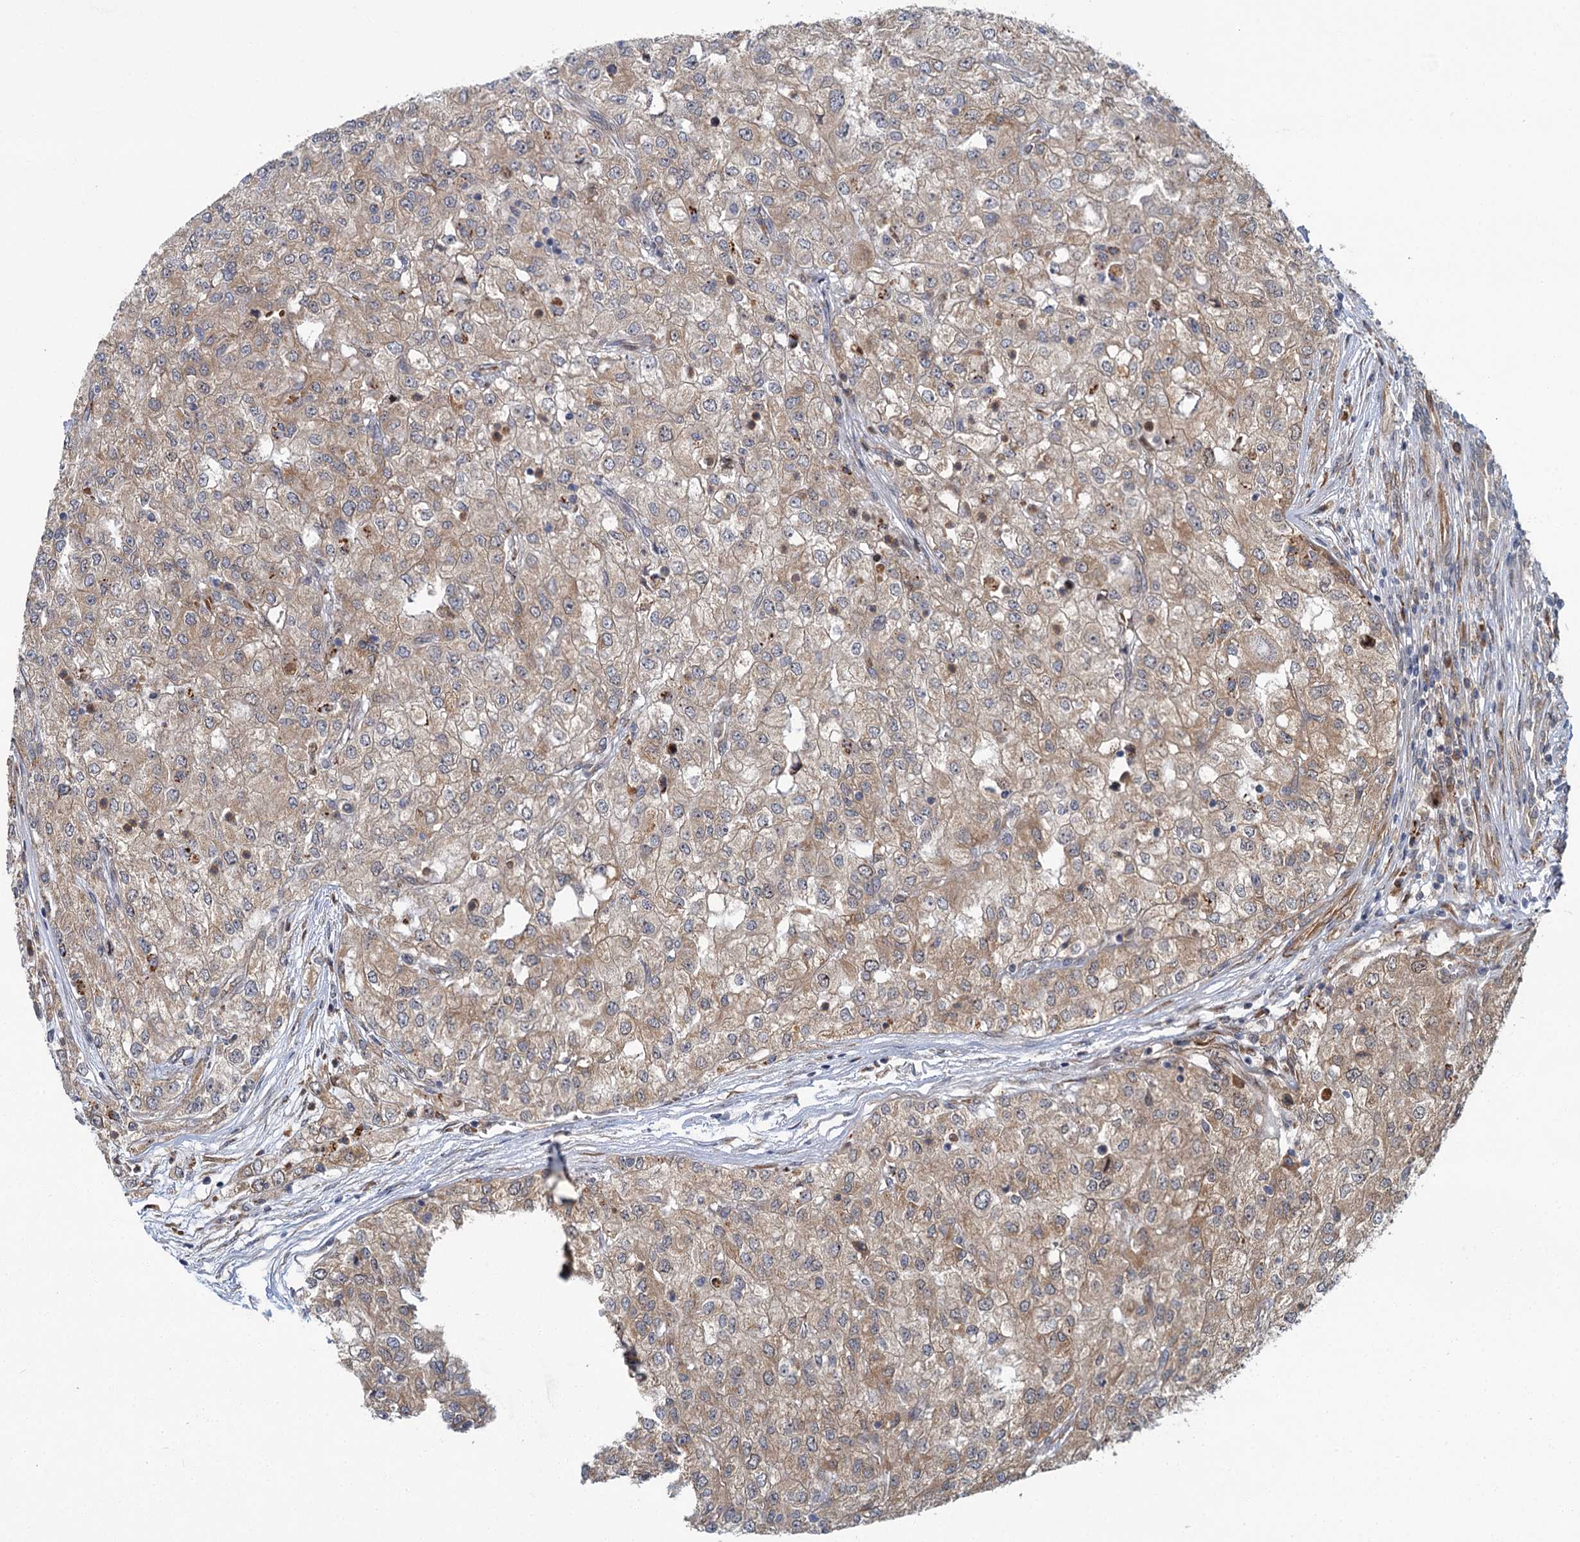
{"staining": {"intensity": "weak", "quantity": ">75%", "location": "cytoplasmic/membranous"}, "tissue": "renal cancer", "cell_type": "Tumor cells", "image_type": "cancer", "snomed": [{"axis": "morphology", "description": "Adenocarcinoma, NOS"}, {"axis": "topography", "description": "Kidney"}], "caption": "An image of human renal cancer stained for a protein demonstrates weak cytoplasmic/membranous brown staining in tumor cells. (Brightfield microscopy of DAB IHC at high magnification).", "gene": "APBA2", "patient": {"sex": "female", "age": 54}}